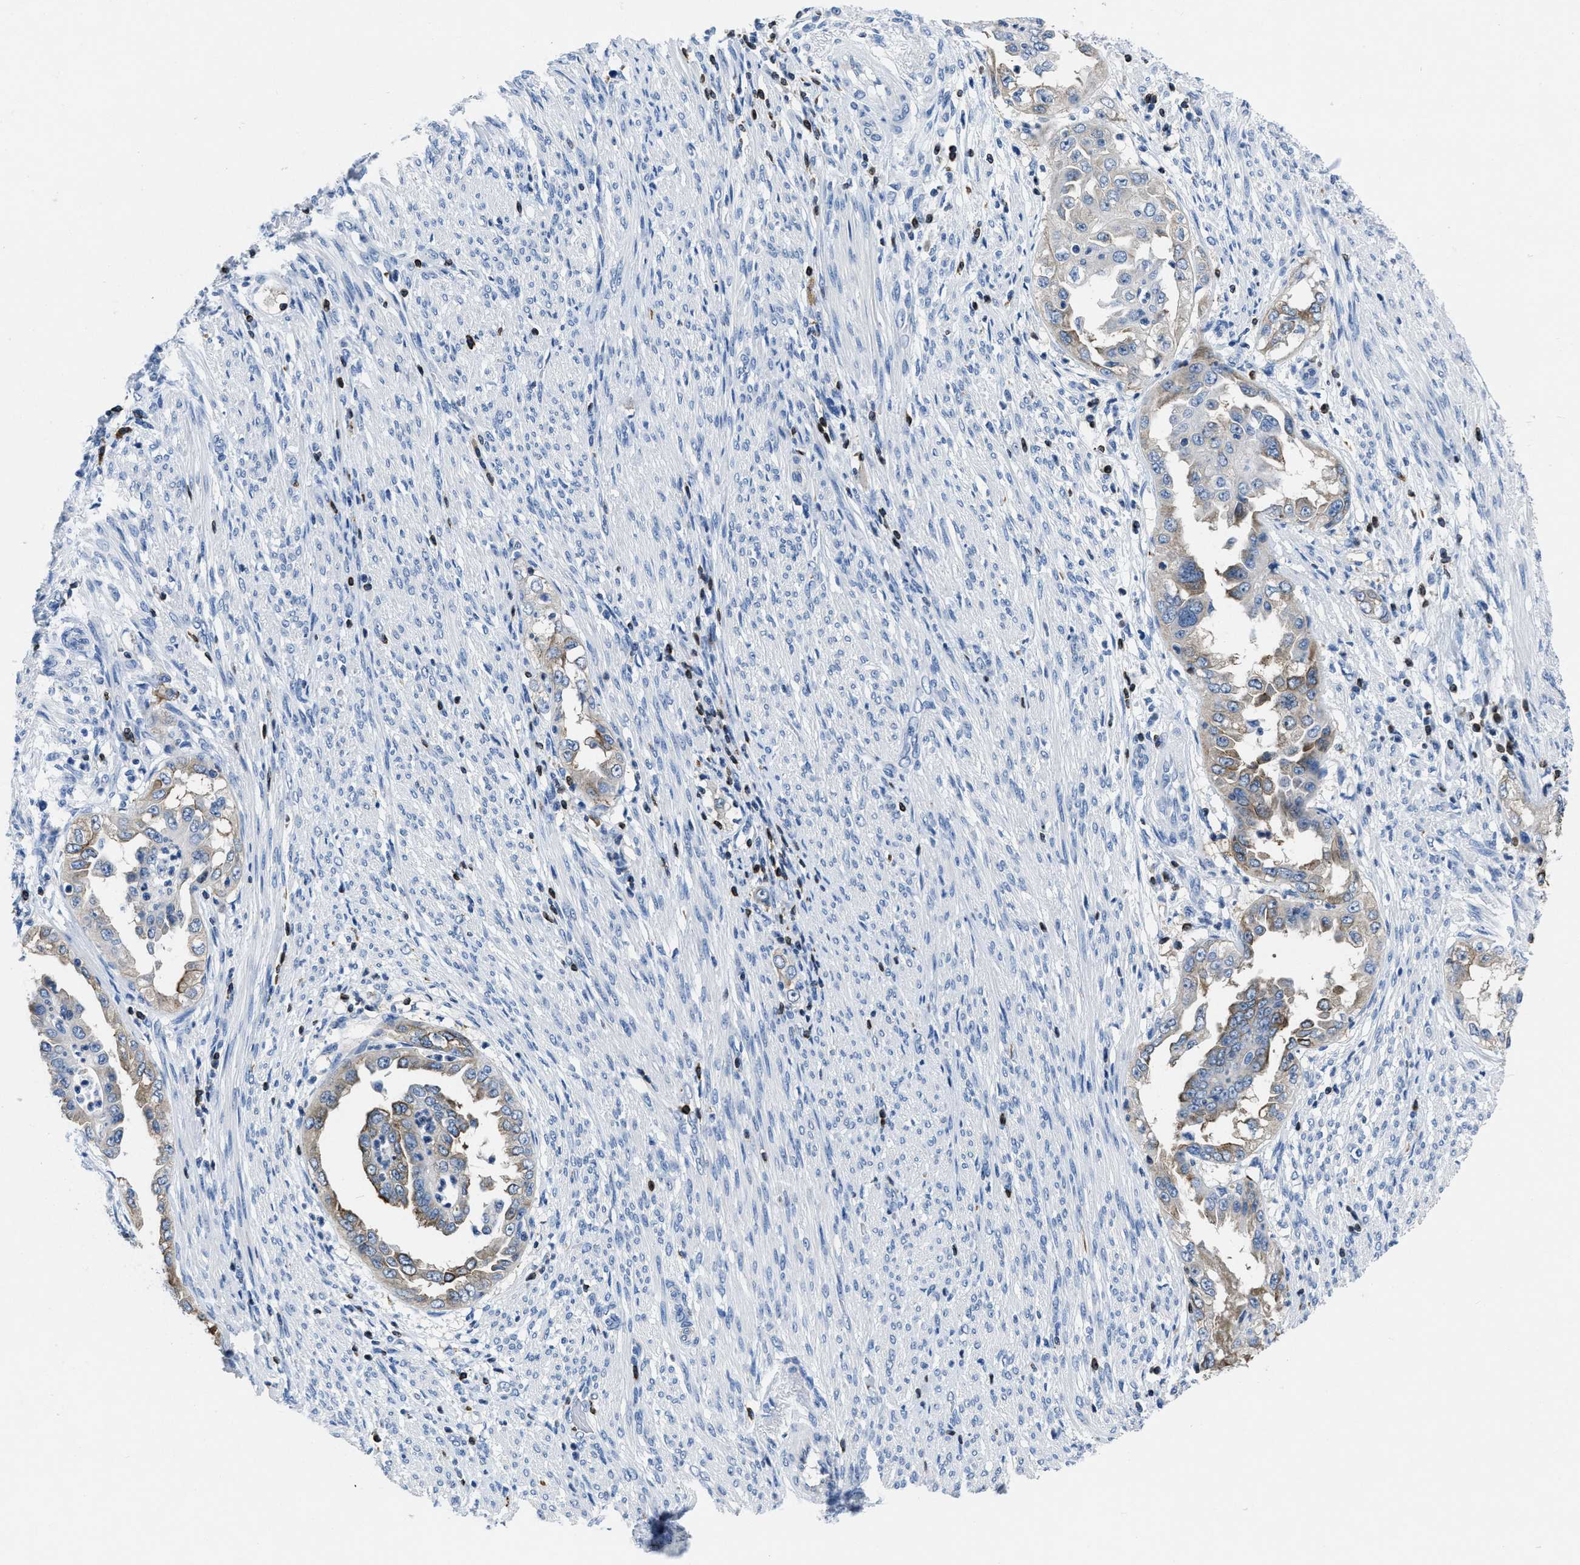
{"staining": {"intensity": "weak", "quantity": "<25%", "location": "cytoplasmic/membranous"}, "tissue": "endometrial cancer", "cell_type": "Tumor cells", "image_type": "cancer", "snomed": [{"axis": "morphology", "description": "Adenocarcinoma, NOS"}, {"axis": "topography", "description": "Endometrium"}], "caption": "This is a photomicrograph of immunohistochemistry staining of endometrial cancer (adenocarcinoma), which shows no expression in tumor cells.", "gene": "ITGA3", "patient": {"sex": "female", "age": 85}}